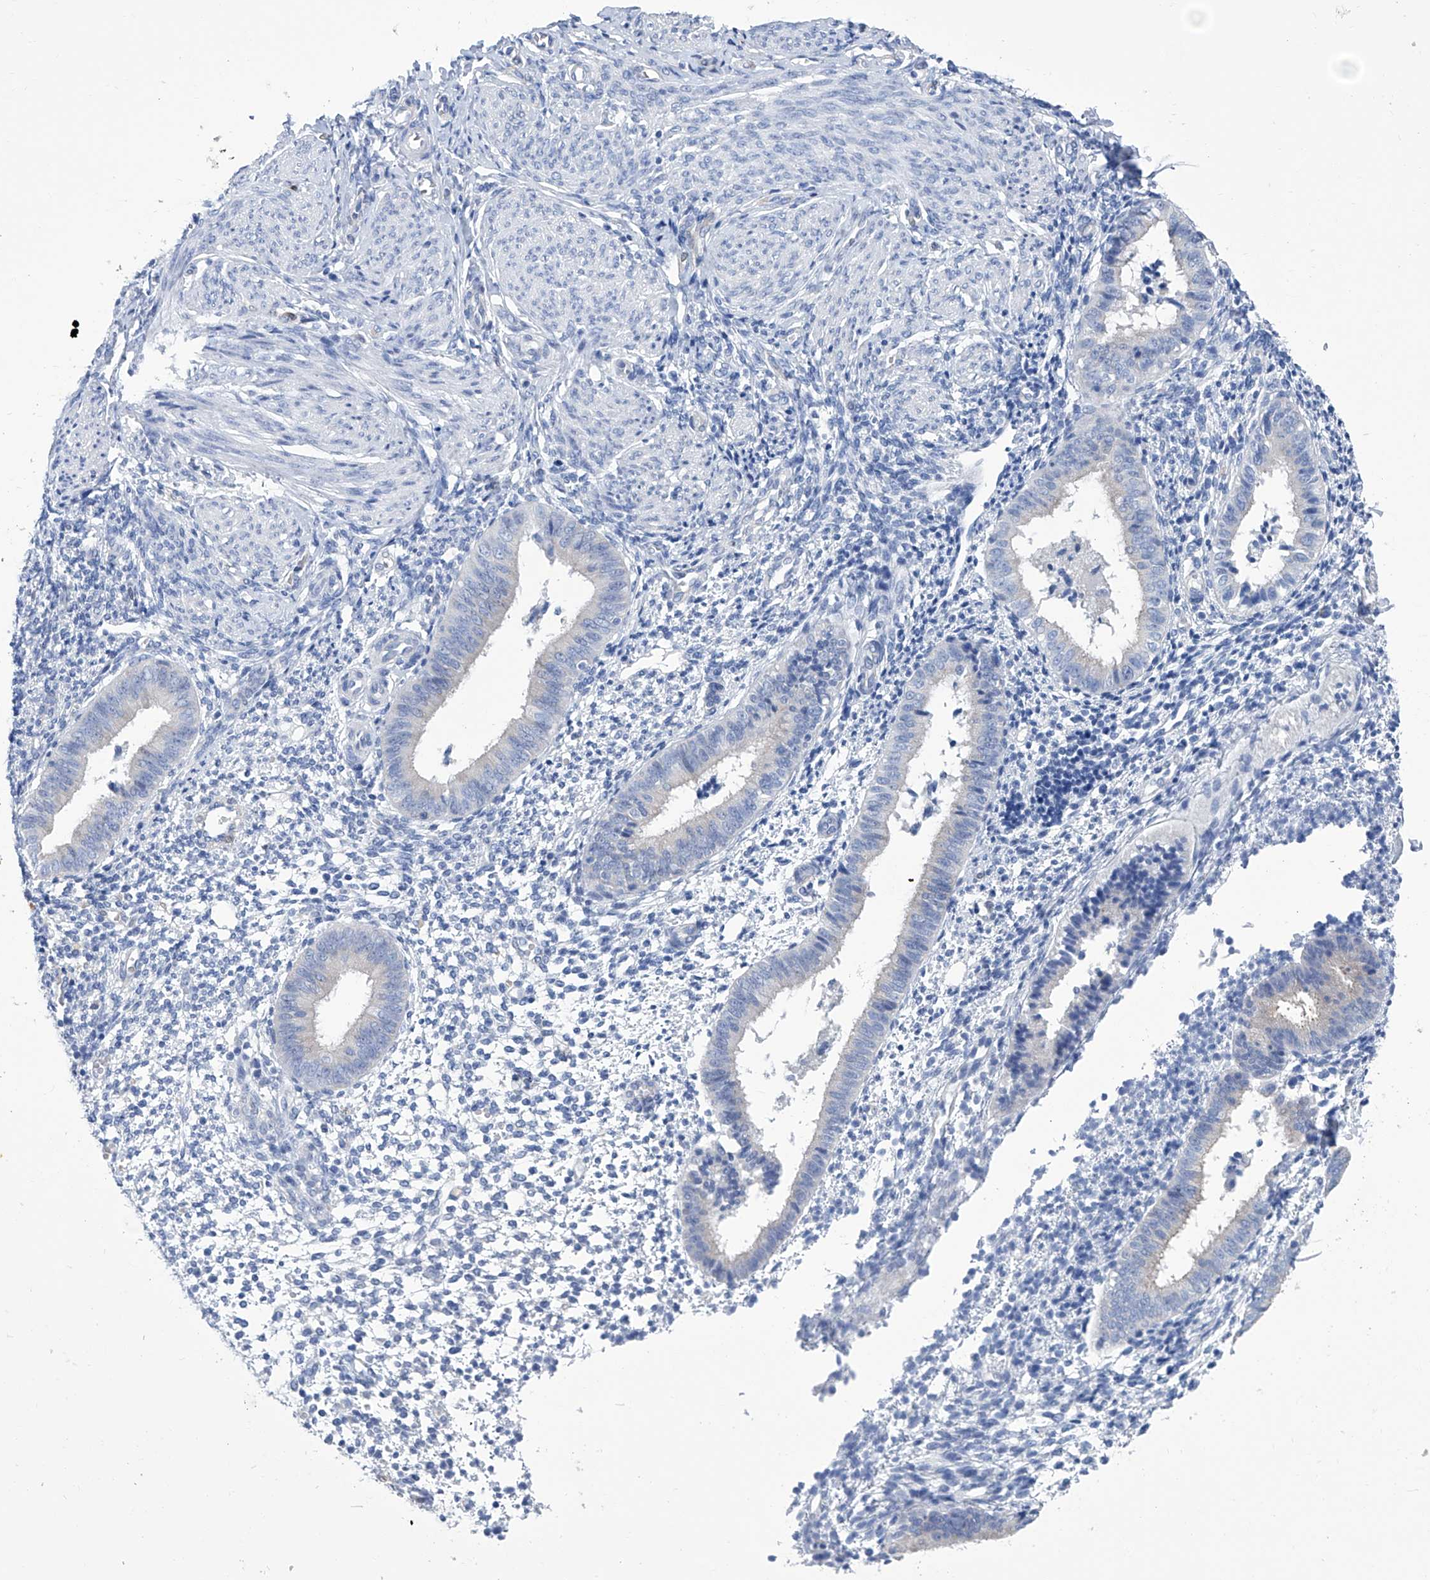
{"staining": {"intensity": "negative", "quantity": "none", "location": "none"}, "tissue": "endometrium", "cell_type": "Cells in endometrial stroma", "image_type": "normal", "snomed": [{"axis": "morphology", "description": "Normal tissue, NOS"}, {"axis": "topography", "description": "Uterus"}, {"axis": "topography", "description": "Endometrium"}], "caption": "Cells in endometrial stroma show no significant protein expression in unremarkable endometrium. Brightfield microscopy of immunohistochemistry (IHC) stained with DAB (3,3'-diaminobenzidine) (brown) and hematoxylin (blue), captured at high magnification.", "gene": "IMPA2", "patient": {"sex": "female", "age": 48}}